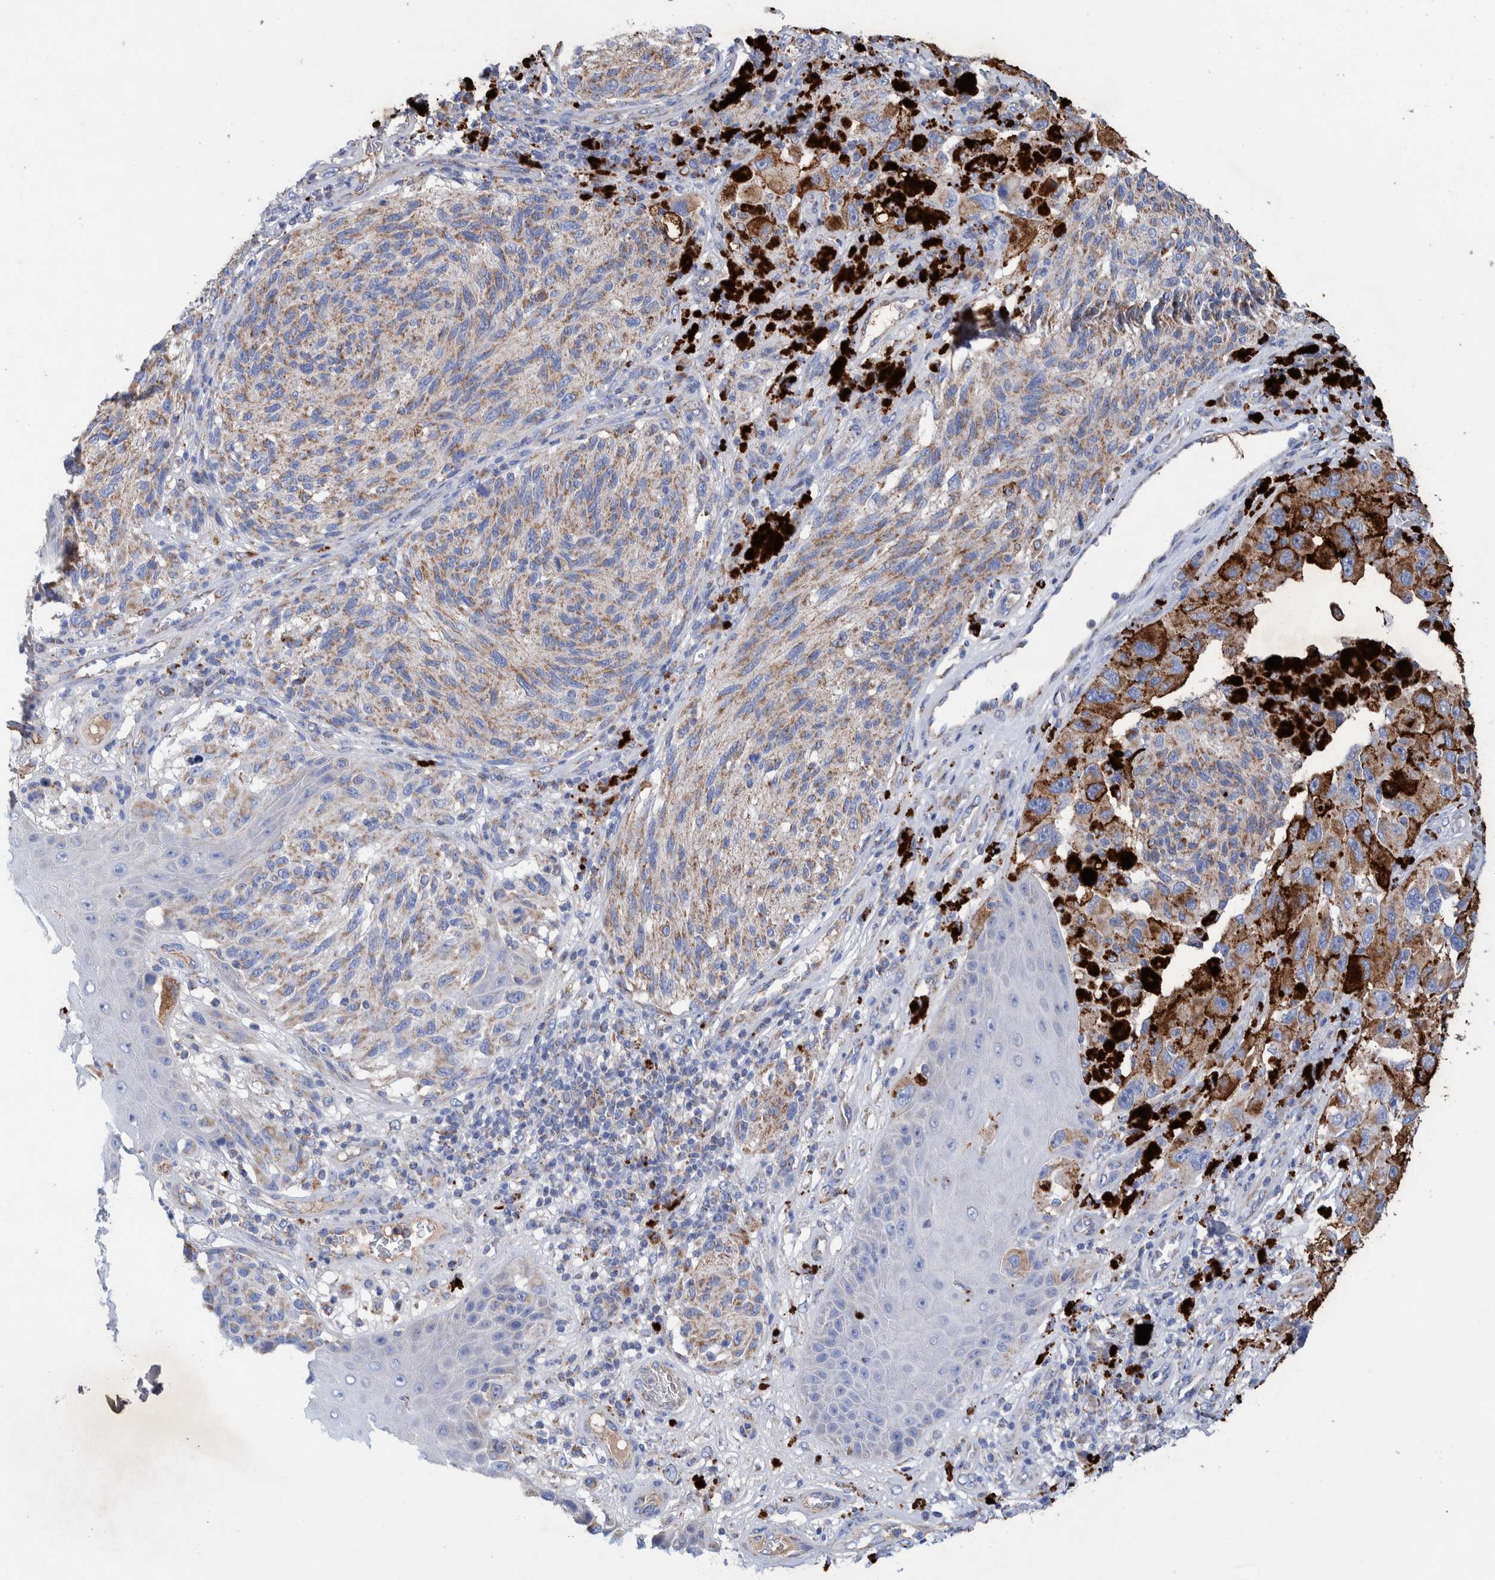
{"staining": {"intensity": "moderate", "quantity": ">75%", "location": "cytoplasmic/membranous"}, "tissue": "melanoma", "cell_type": "Tumor cells", "image_type": "cancer", "snomed": [{"axis": "morphology", "description": "Malignant melanoma, NOS"}, {"axis": "topography", "description": "Skin"}], "caption": "Protein staining of malignant melanoma tissue shows moderate cytoplasmic/membranous staining in about >75% of tumor cells.", "gene": "DECR1", "patient": {"sex": "female", "age": 73}}